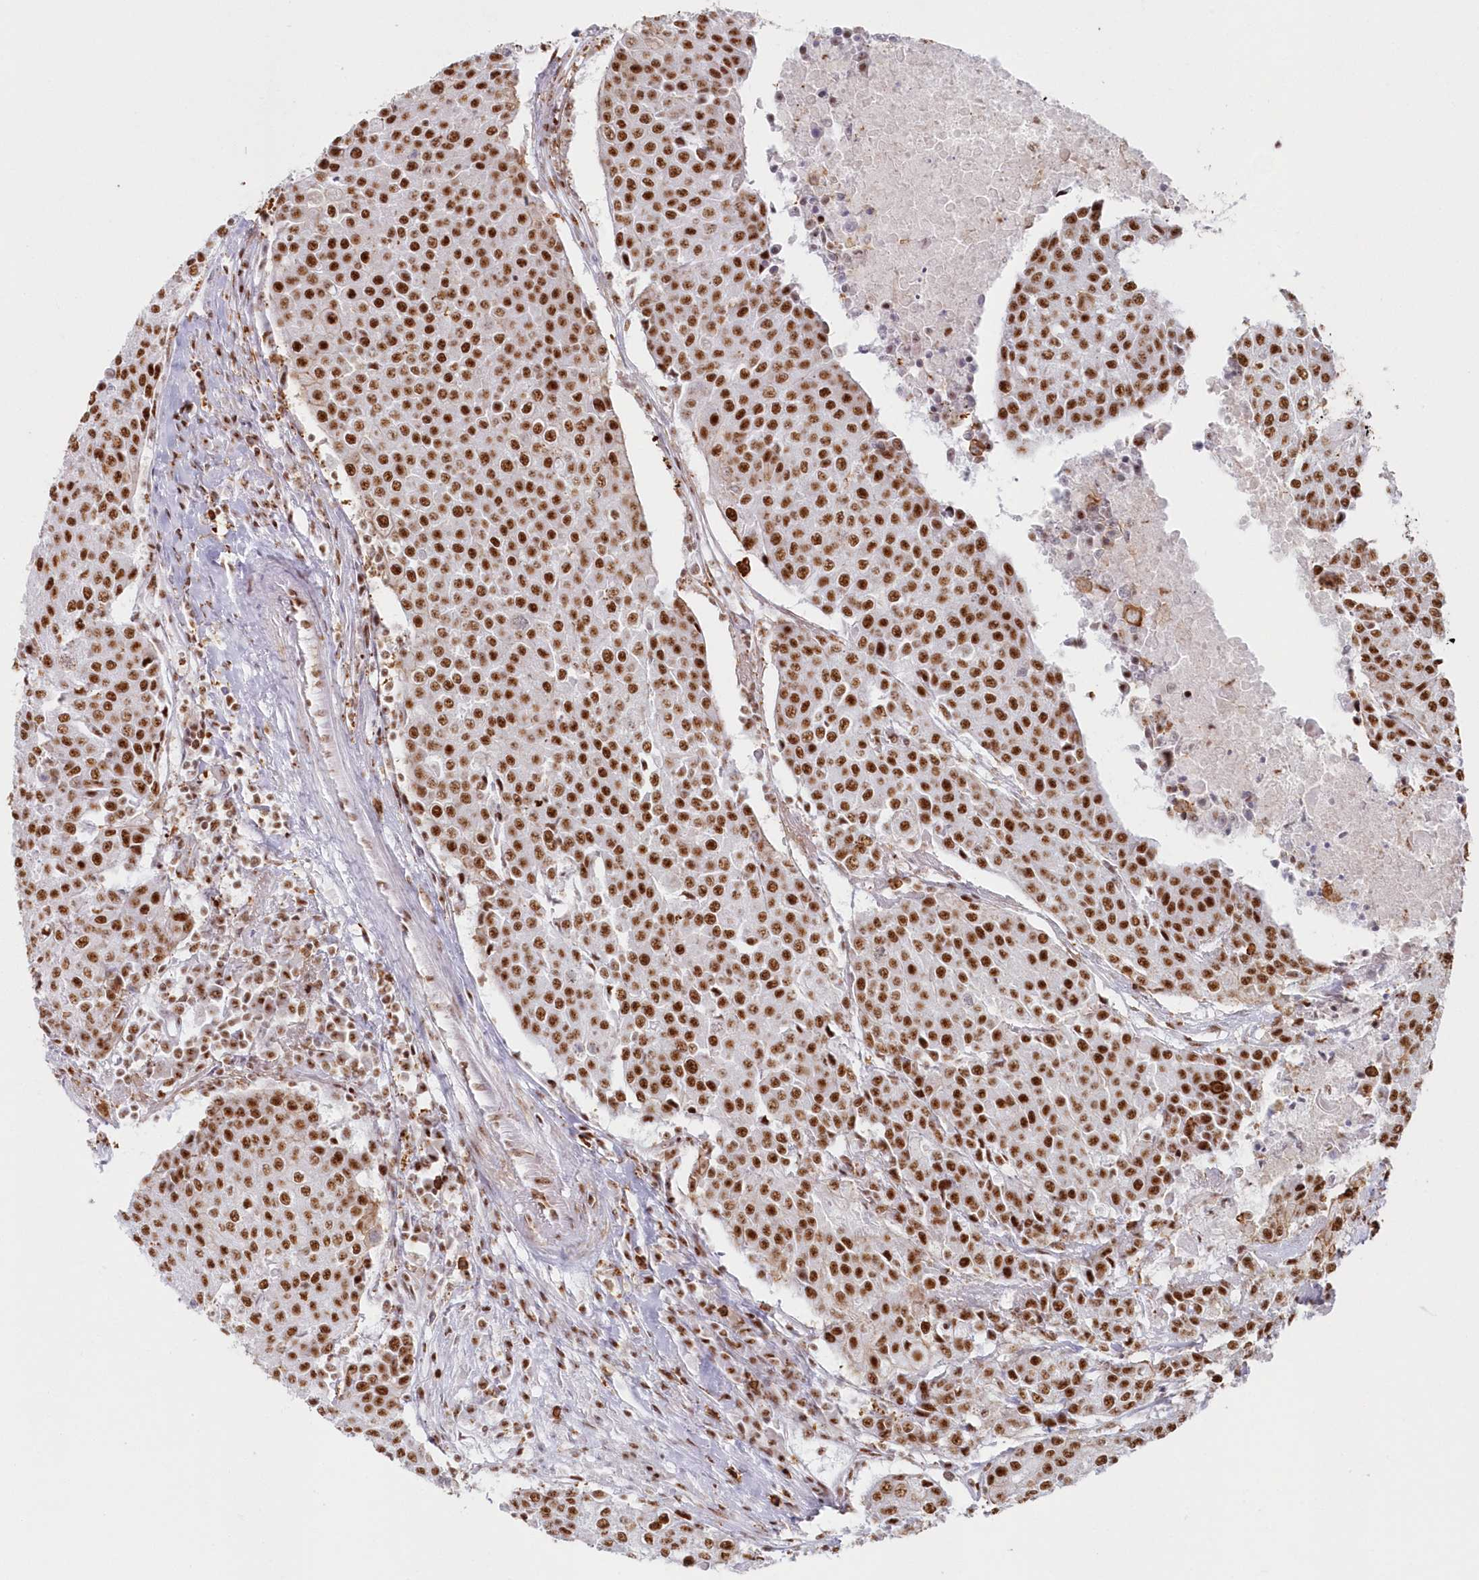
{"staining": {"intensity": "strong", "quantity": ">75%", "location": "nuclear"}, "tissue": "urothelial cancer", "cell_type": "Tumor cells", "image_type": "cancer", "snomed": [{"axis": "morphology", "description": "Urothelial carcinoma, High grade"}, {"axis": "topography", "description": "Urinary bladder"}], "caption": "IHC histopathology image of human urothelial carcinoma (high-grade) stained for a protein (brown), which shows high levels of strong nuclear staining in approximately >75% of tumor cells.", "gene": "DDX46", "patient": {"sex": "female", "age": 85}}